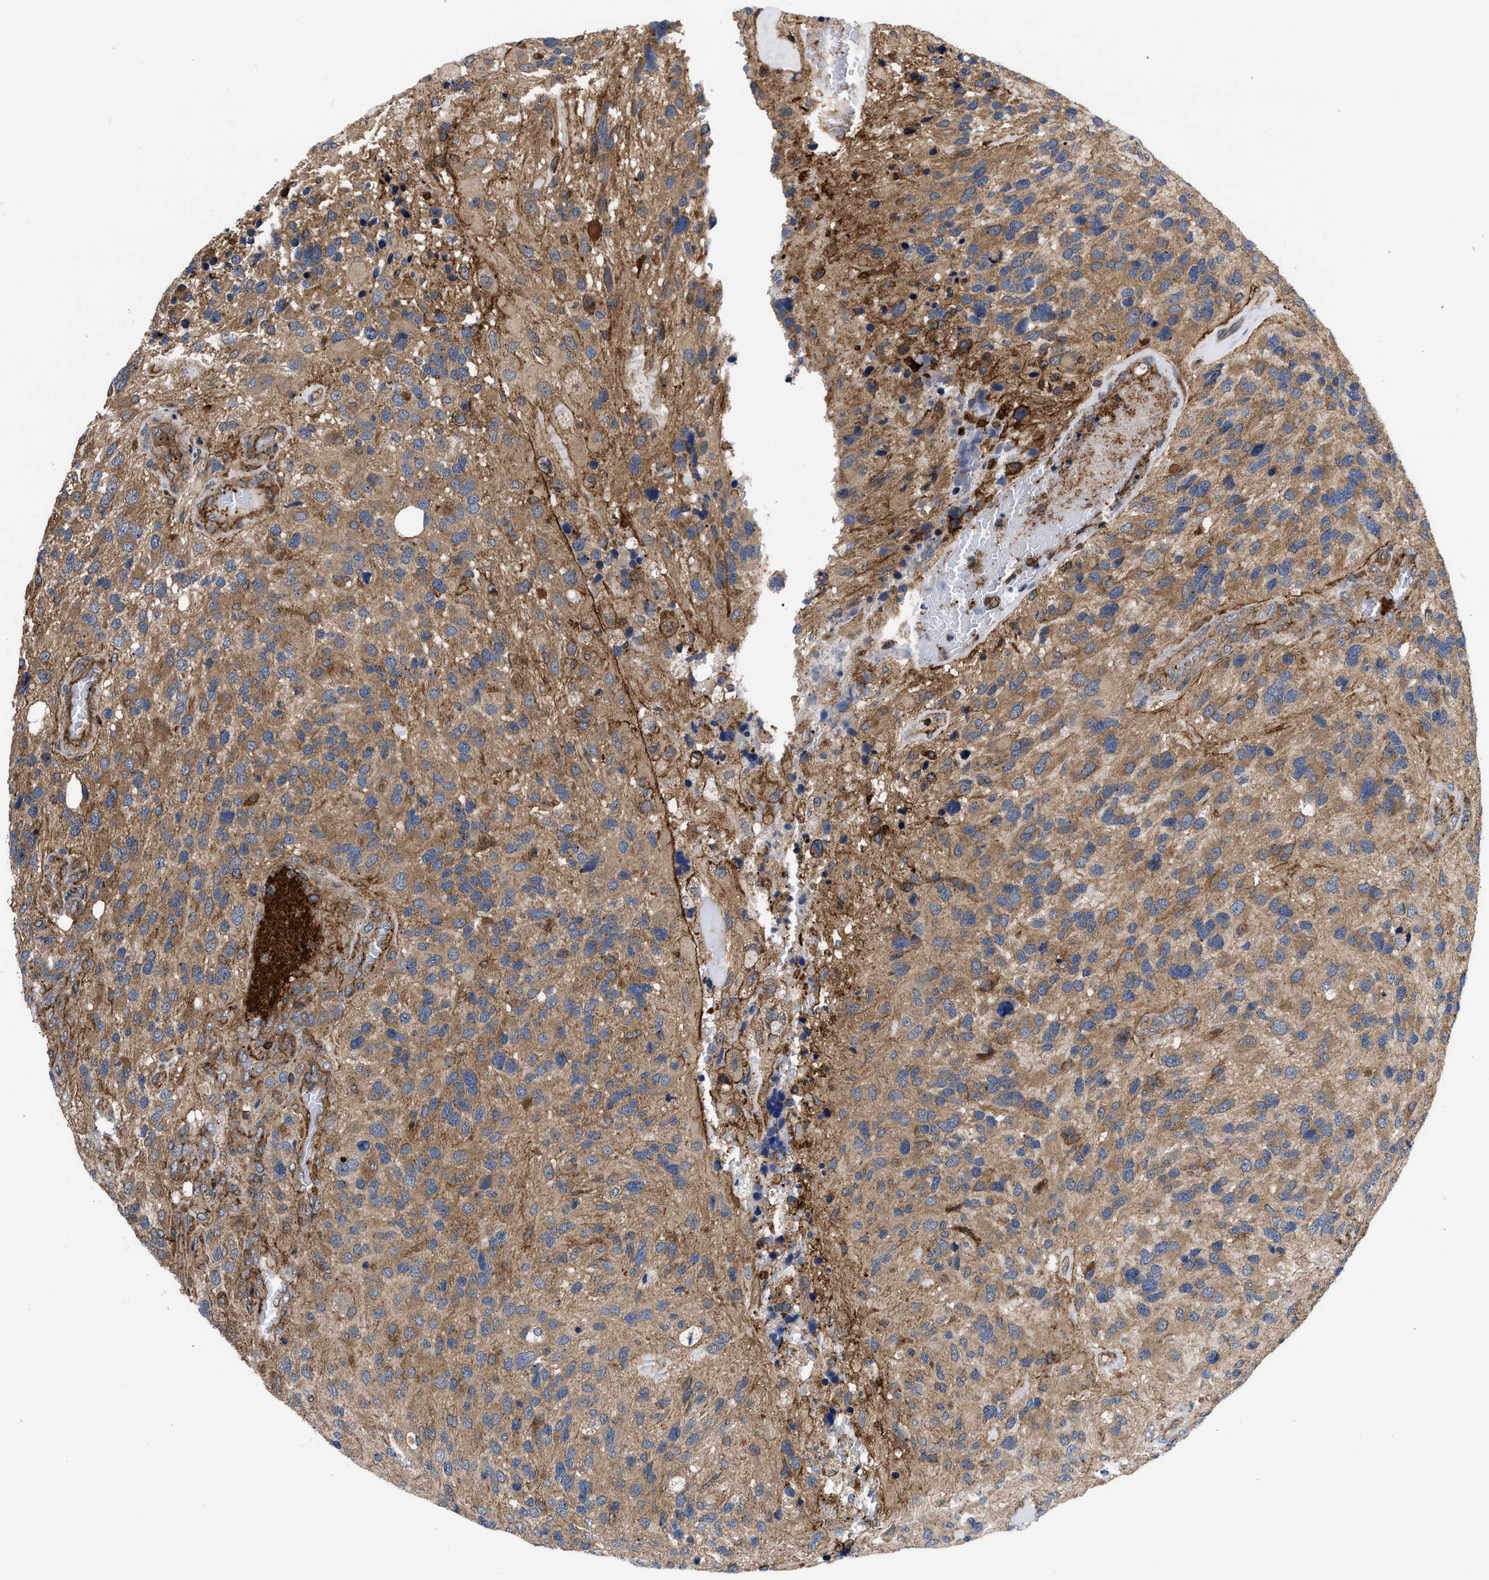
{"staining": {"intensity": "moderate", "quantity": ">75%", "location": "cytoplasmic/membranous"}, "tissue": "glioma", "cell_type": "Tumor cells", "image_type": "cancer", "snomed": [{"axis": "morphology", "description": "Glioma, malignant, High grade"}, {"axis": "topography", "description": "Brain"}], "caption": "Immunohistochemistry (IHC) image of human glioma stained for a protein (brown), which reveals medium levels of moderate cytoplasmic/membranous expression in about >75% of tumor cells.", "gene": "SPAST", "patient": {"sex": "female", "age": 58}}